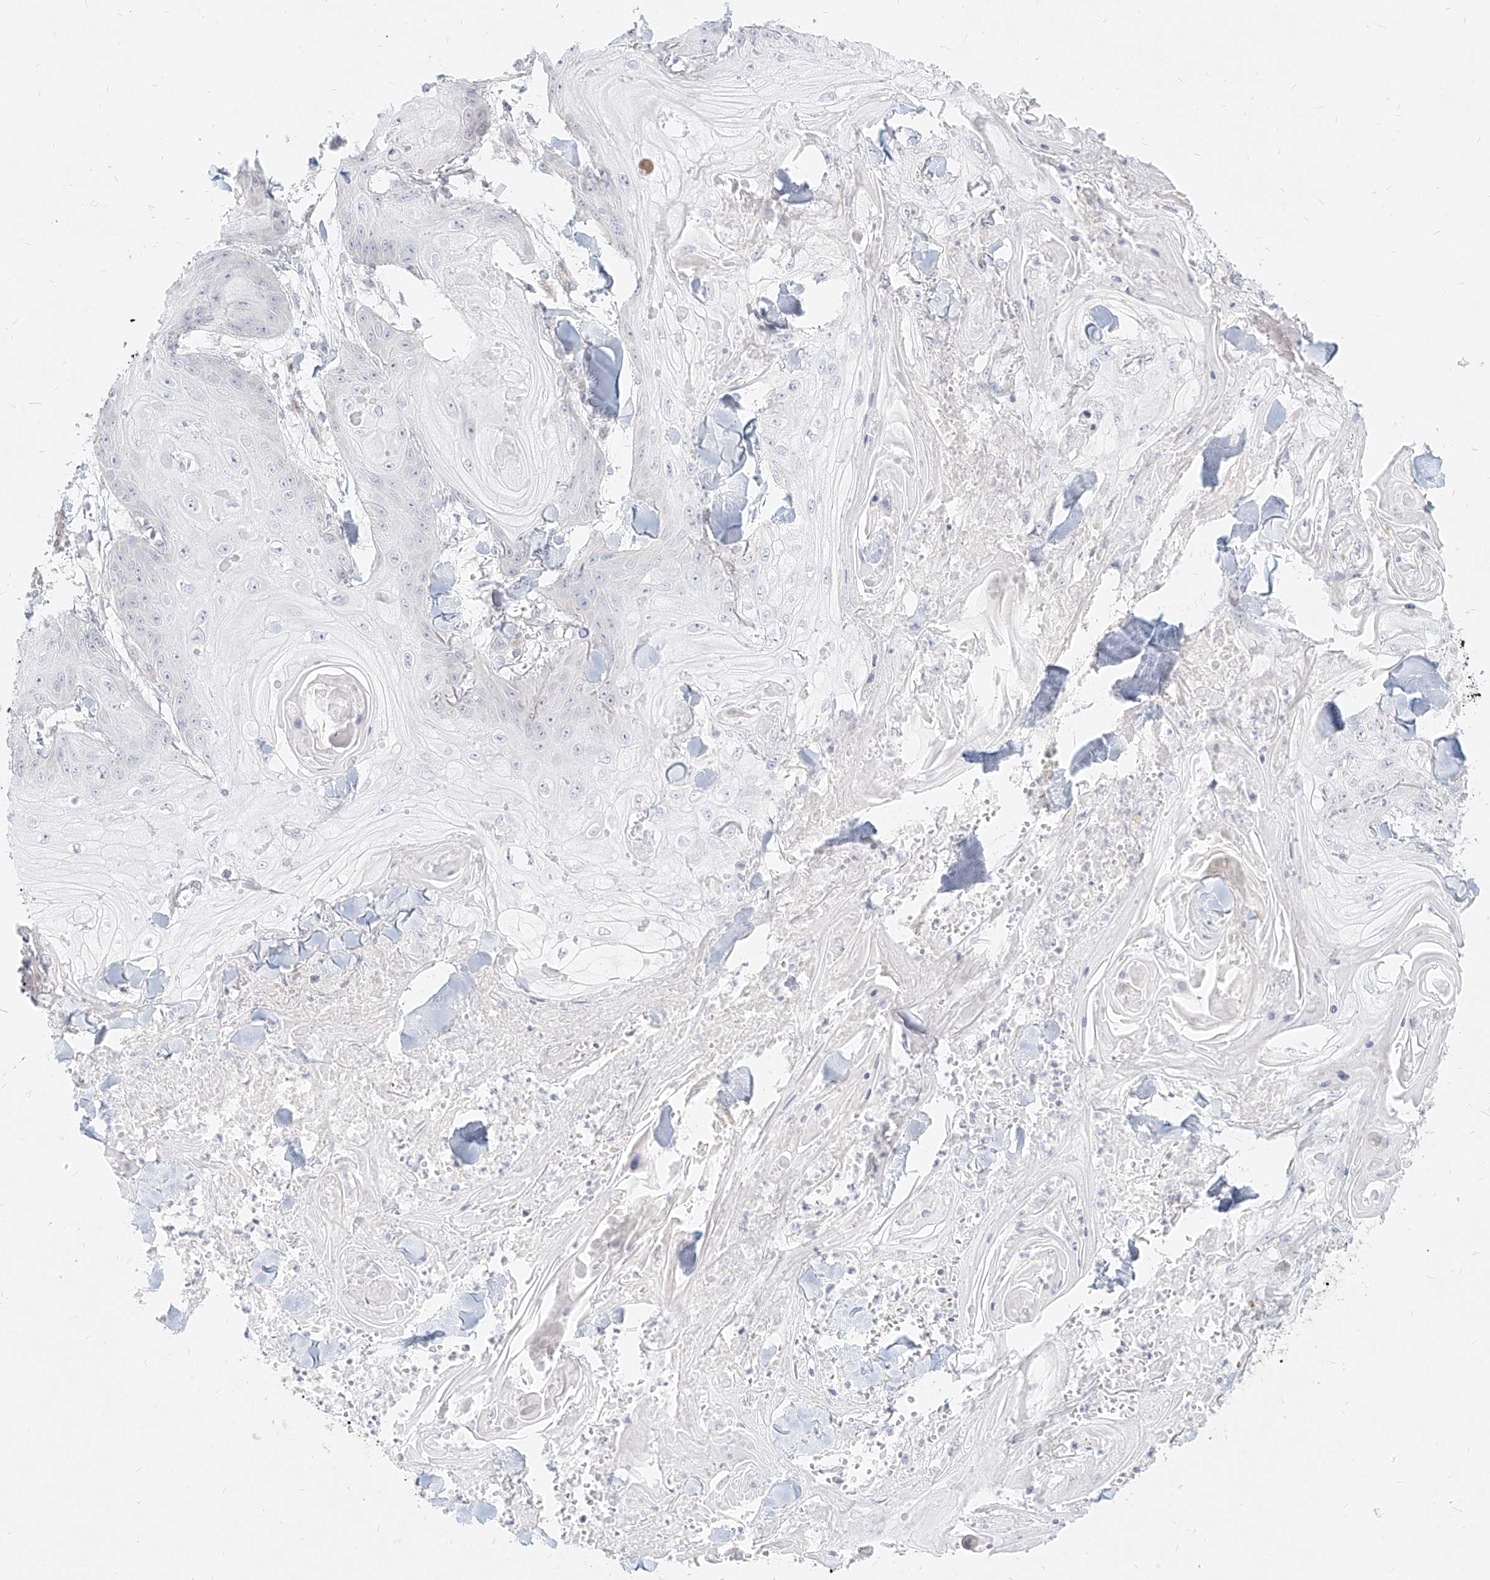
{"staining": {"intensity": "negative", "quantity": "none", "location": "none"}, "tissue": "skin cancer", "cell_type": "Tumor cells", "image_type": "cancer", "snomed": [{"axis": "morphology", "description": "Squamous cell carcinoma, NOS"}, {"axis": "topography", "description": "Skin"}], "caption": "Tumor cells are negative for brown protein staining in skin squamous cell carcinoma.", "gene": "ITPKB", "patient": {"sex": "male", "age": 74}}